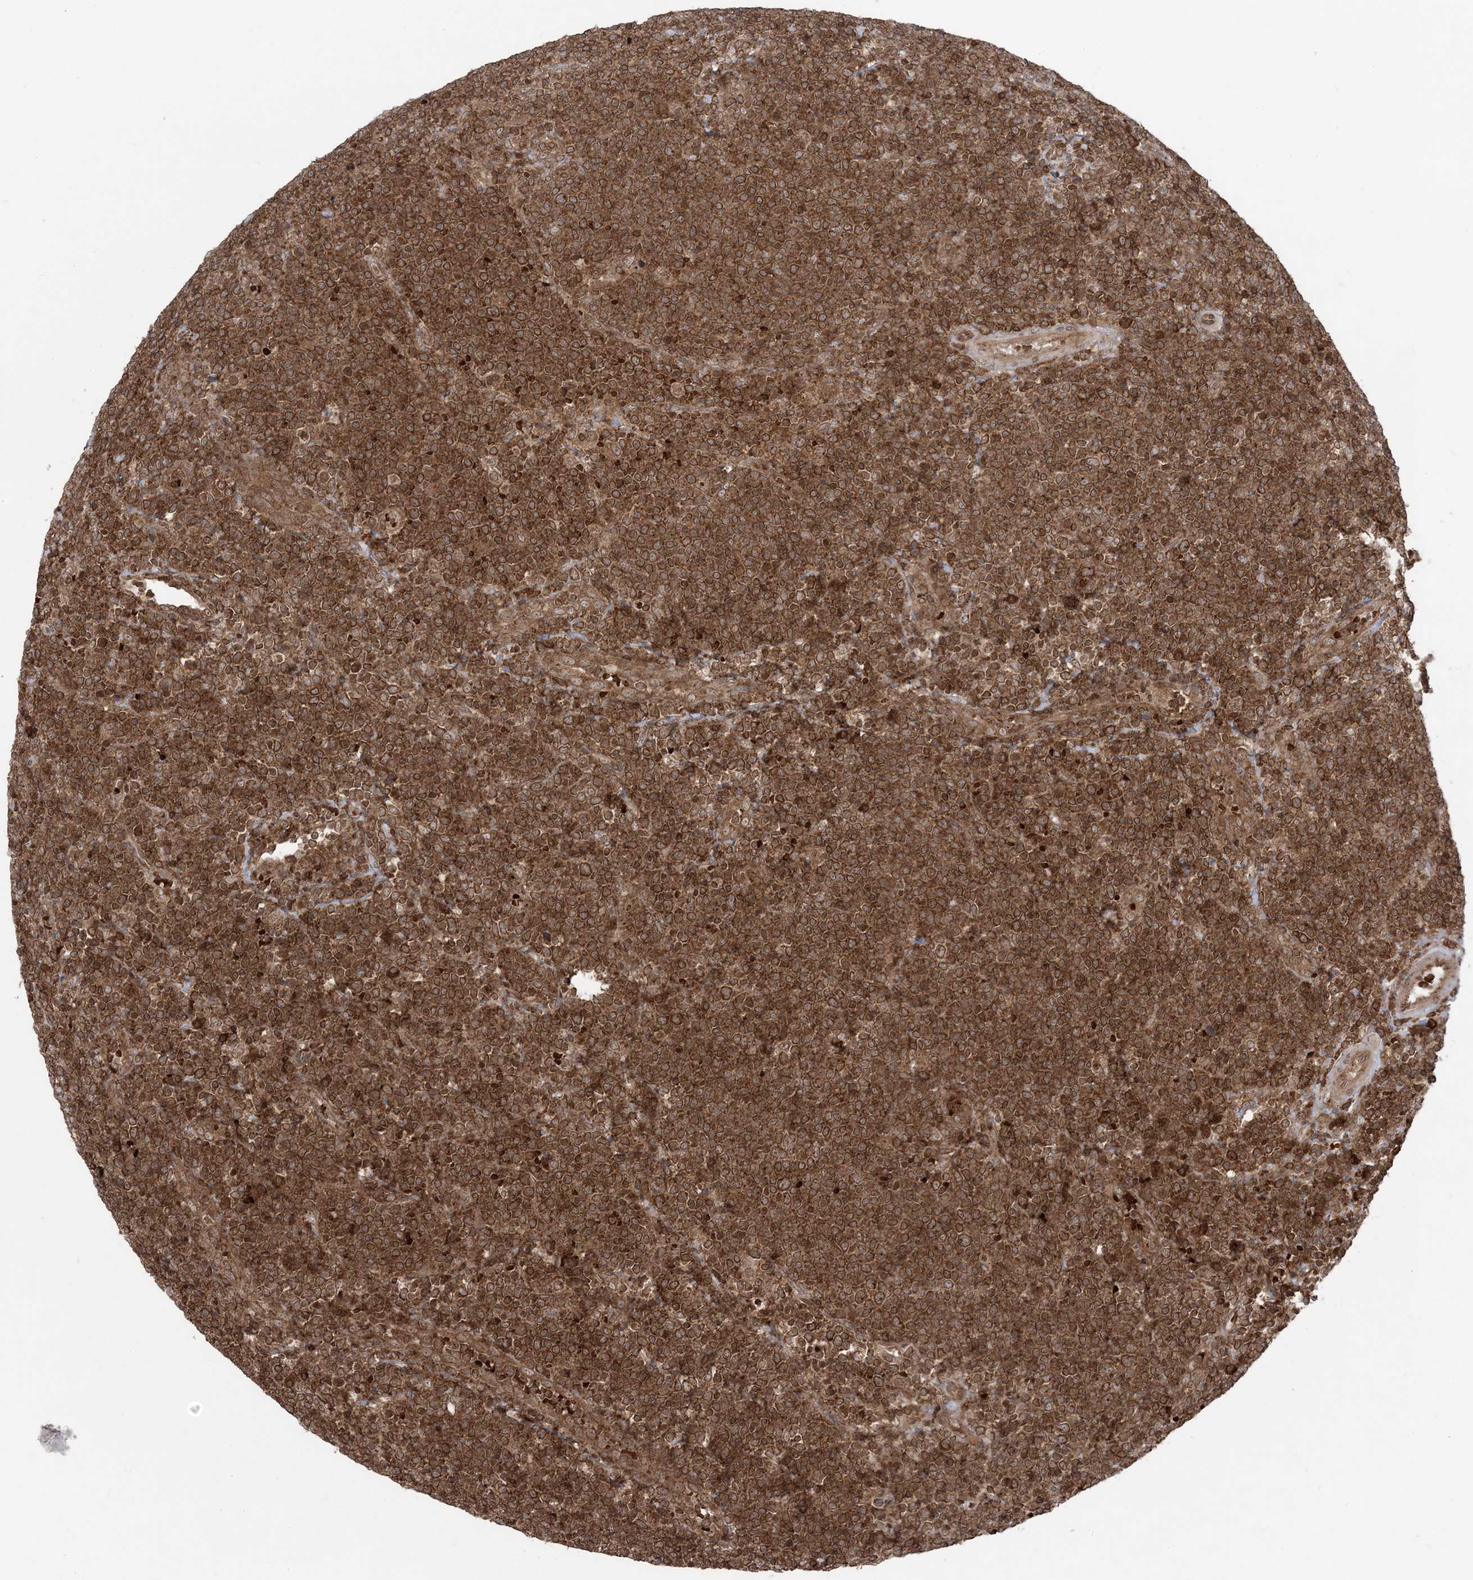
{"staining": {"intensity": "strong", "quantity": ">75%", "location": "cytoplasmic/membranous"}, "tissue": "lymphoma", "cell_type": "Tumor cells", "image_type": "cancer", "snomed": [{"axis": "morphology", "description": "Malignant lymphoma, non-Hodgkin's type, High grade"}, {"axis": "topography", "description": "Lymph node"}], "caption": "An IHC image of neoplastic tissue is shown. Protein staining in brown highlights strong cytoplasmic/membranous positivity in high-grade malignant lymphoma, non-Hodgkin's type within tumor cells. The protein of interest is shown in brown color, while the nuclei are stained blue.", "gene": "DDX19B", "patient": {"sex": "male", "age": 61}}